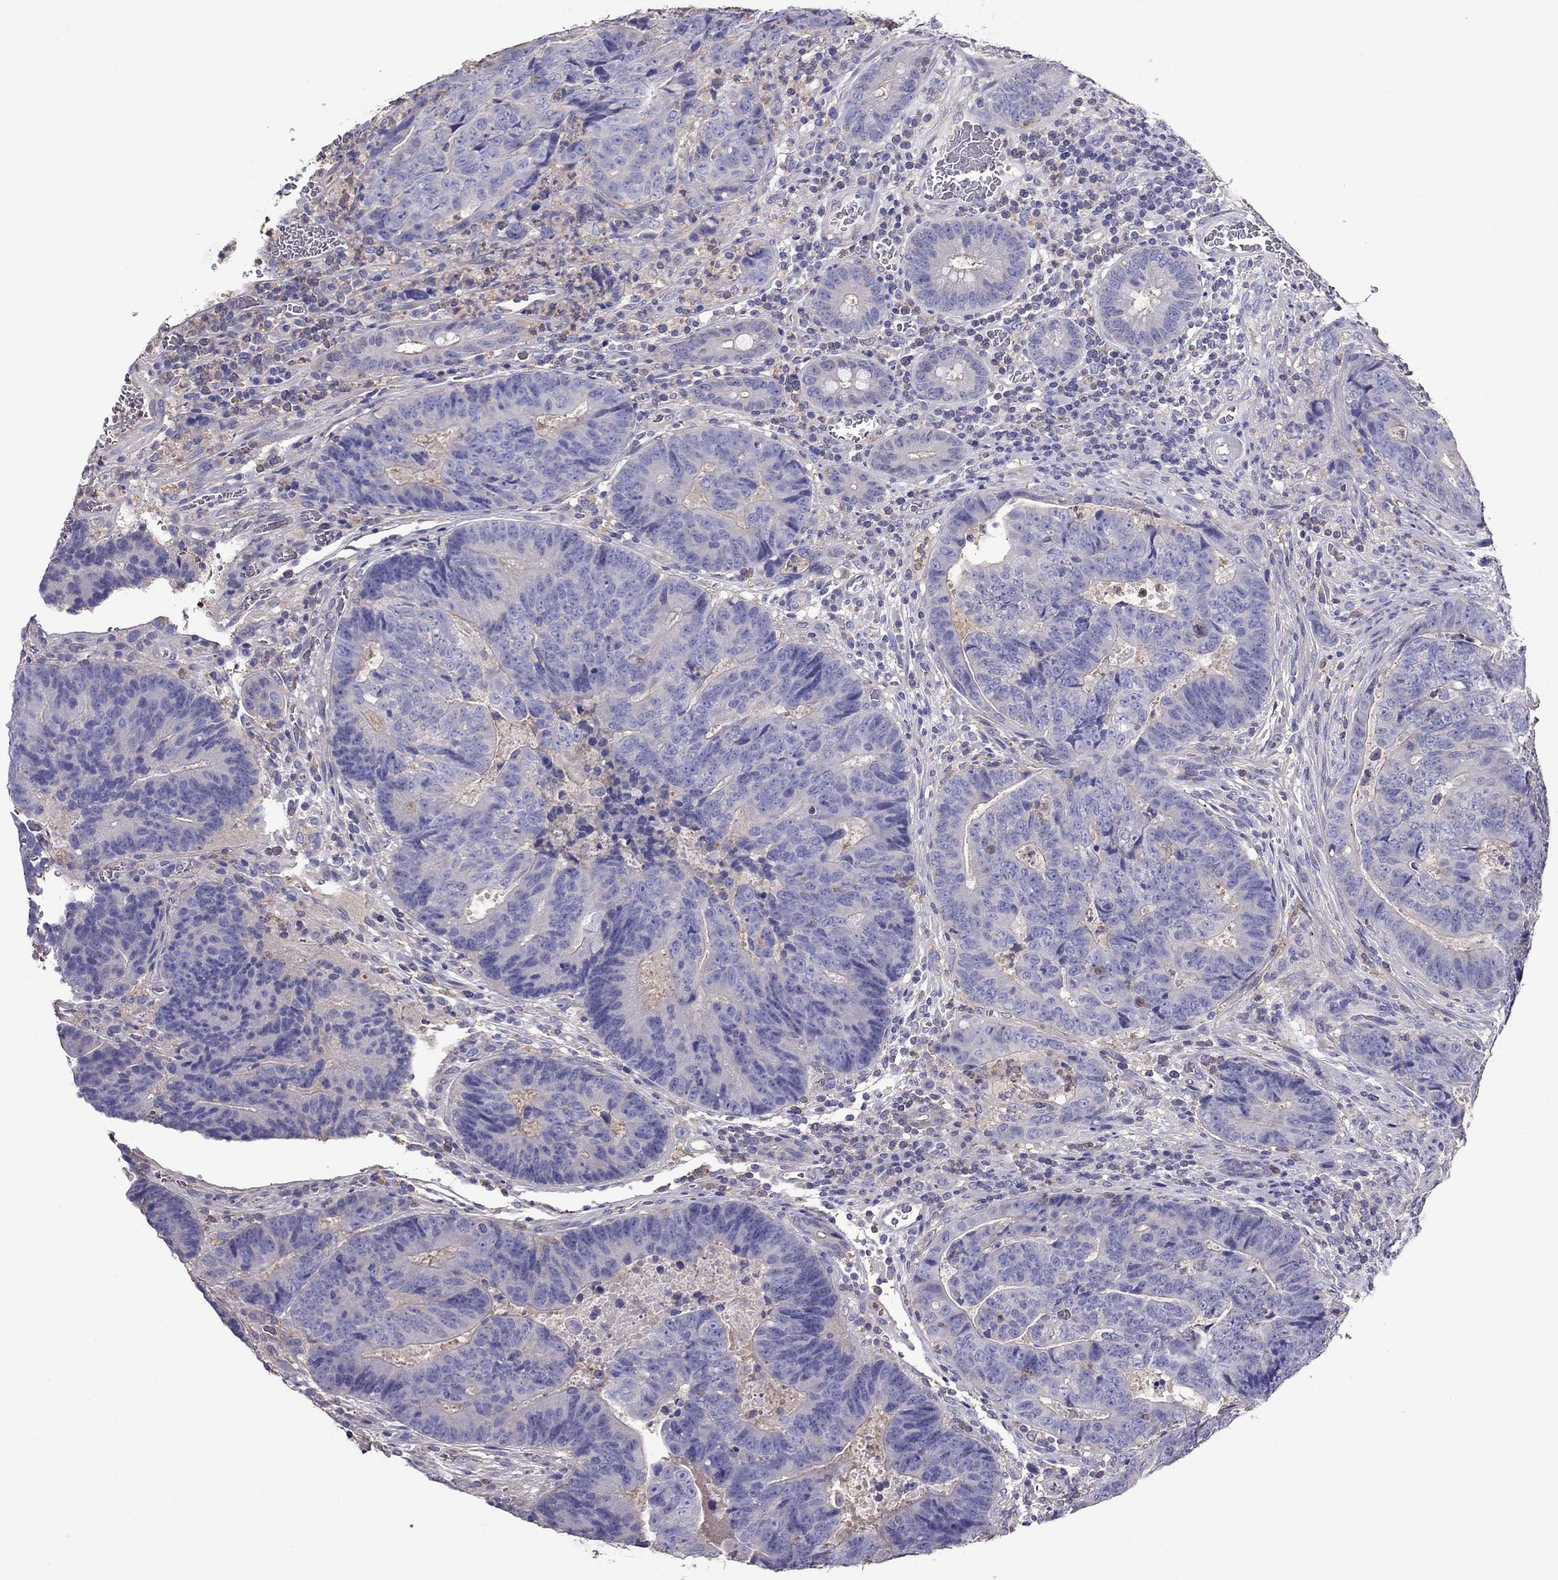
{"staining": {"intensity": "negative", "quantity": "none", "location": "none"}, "tissue": "colorectal cancer", "cell_type": "Tumor cells", "image_type": "cancer", "snomed": [{"axis": "morphology", "description": "Adenocarcinoma, NOS"}, {"axis": "topography", "description": "Colon"}], "caption": "Tumor cells are negative for brown protein staining in adenocarcinoma (colorectal).", "gene": "TEX22", "patient": {"sex": "female", "age": 48}}